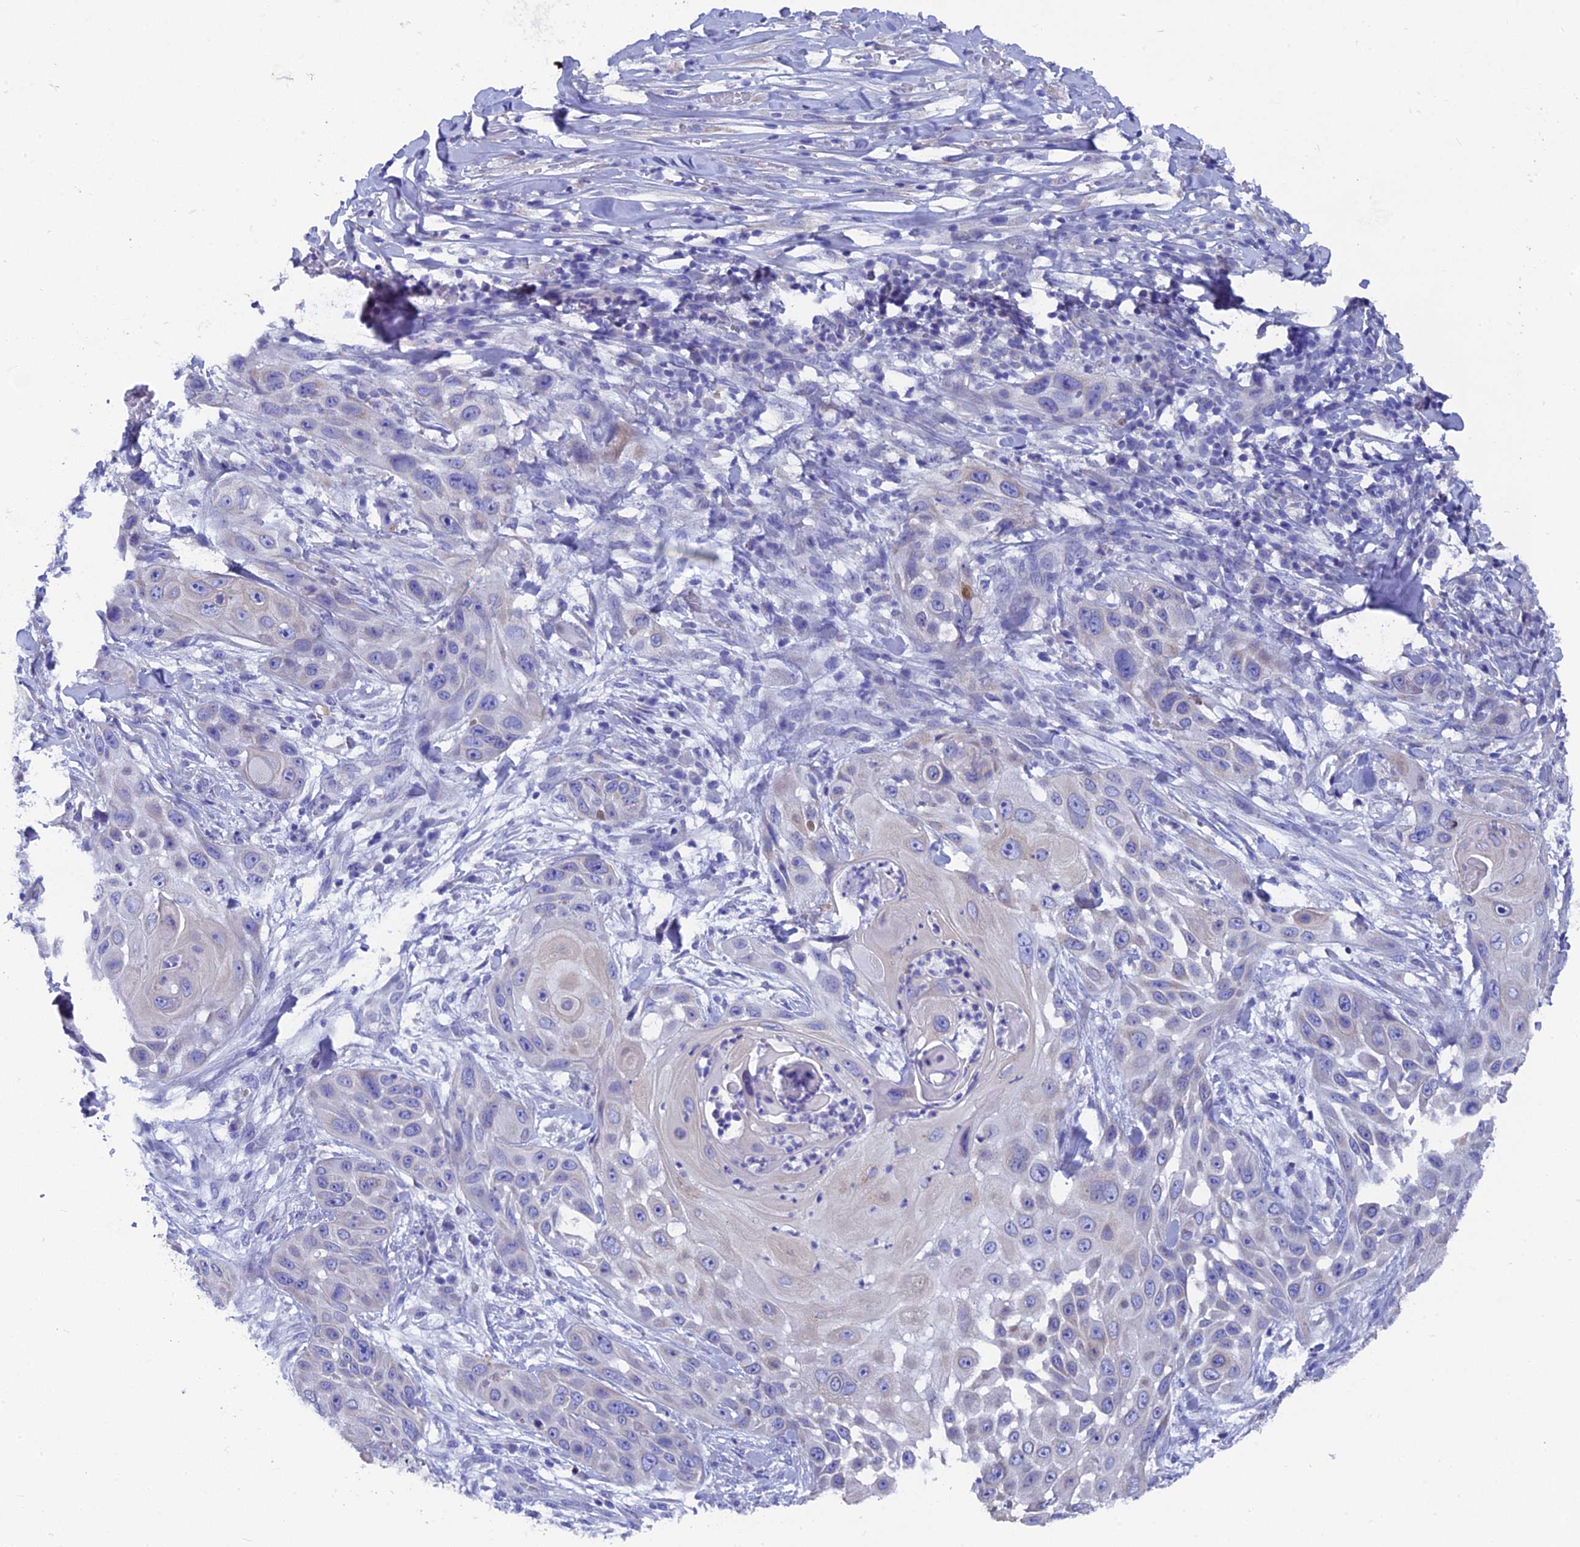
{"staining": {"intensity": "negative", "quantity": "none", "location": "none"}, "tissue": "skin cancer", "cell_type": "Tumor cells", "image_type": "cancer", "snomed": [{"axis": "morphology", "description": "Squamous cell carcinoma, NOS"}, {"axis": "topography", "description": "Skin"}], "caption": "This is a image of immunohistochemistry (IHC) staining of skin squamous cell carcinoma, which shows no staining in tumor cells. (Brightfield microscopy of DAB (3,3'-diaminobenzidine) IHC at high magnification).", "gene": "AK4", "patient": {"sex": "female", "age": 44}}